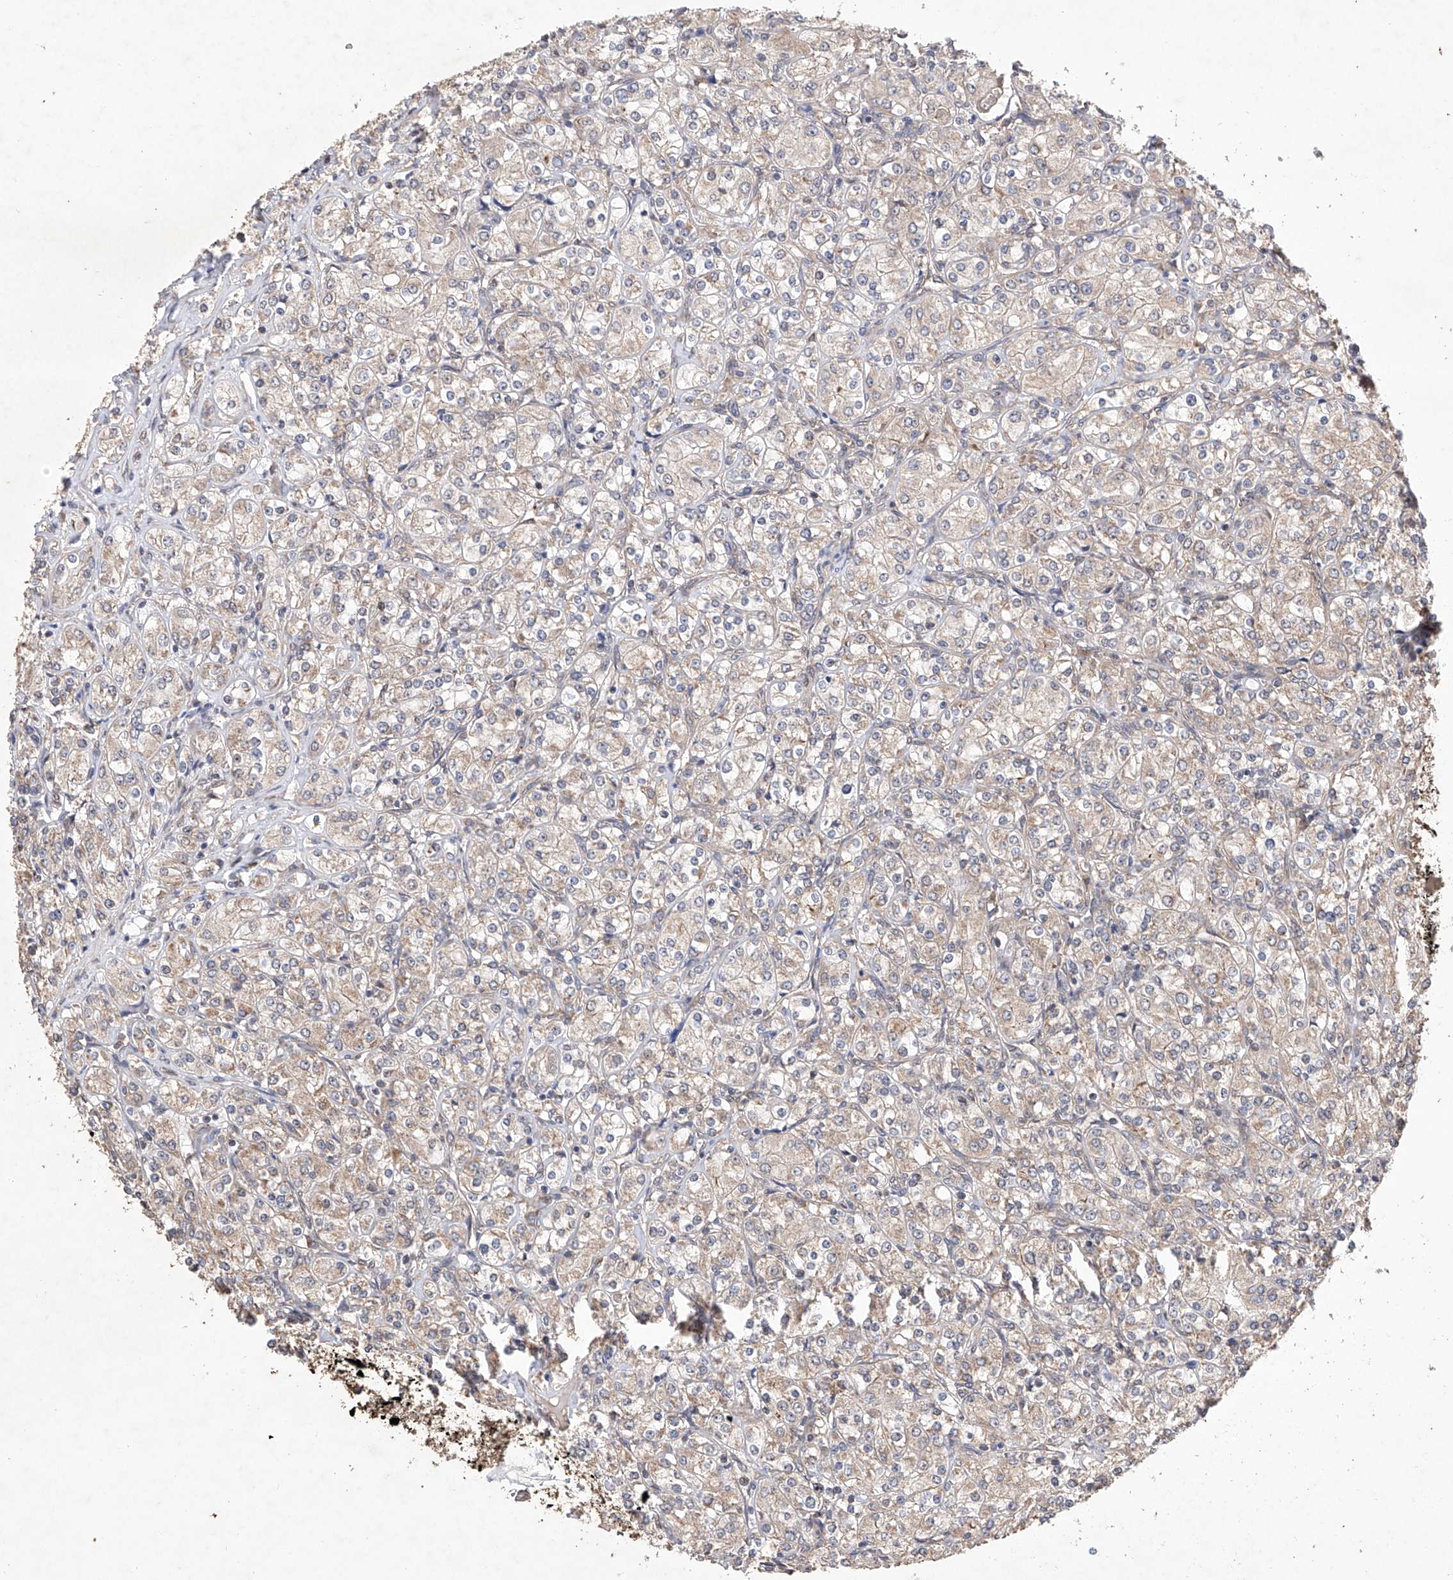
{"staining": {"intensity": "weak", "quantity": "25%-75%", "location": "cytoplasmic/membranous"}, "tissue": "renal cancer", "cell_type": "Tumor cells", "image_type": "cancer", "snomed": [{"axis": "morphology", "description": "Adenocarcinoma, NOS"}, {"axis": "topography", "description": "Kidney"}], "caption": "High-magnification brightfield microscopy of renal cancer (adenocarcinoma) stained with DAB (3,3'-diaminobenzidine) (brown) and counterstained with hematoxylin (blue). tumor cells exhibit weak cytoplasmic/membranous staining is seen in about25%-75% of cells. The protein is stained brown, and the nuclei are stained in blue (DAB (3,3'-diaminobenzidine) IHC with brightfield microscopy, high magnification).", "gene": "LURAP1", "patient": {"sex": "male", "age": 77}}